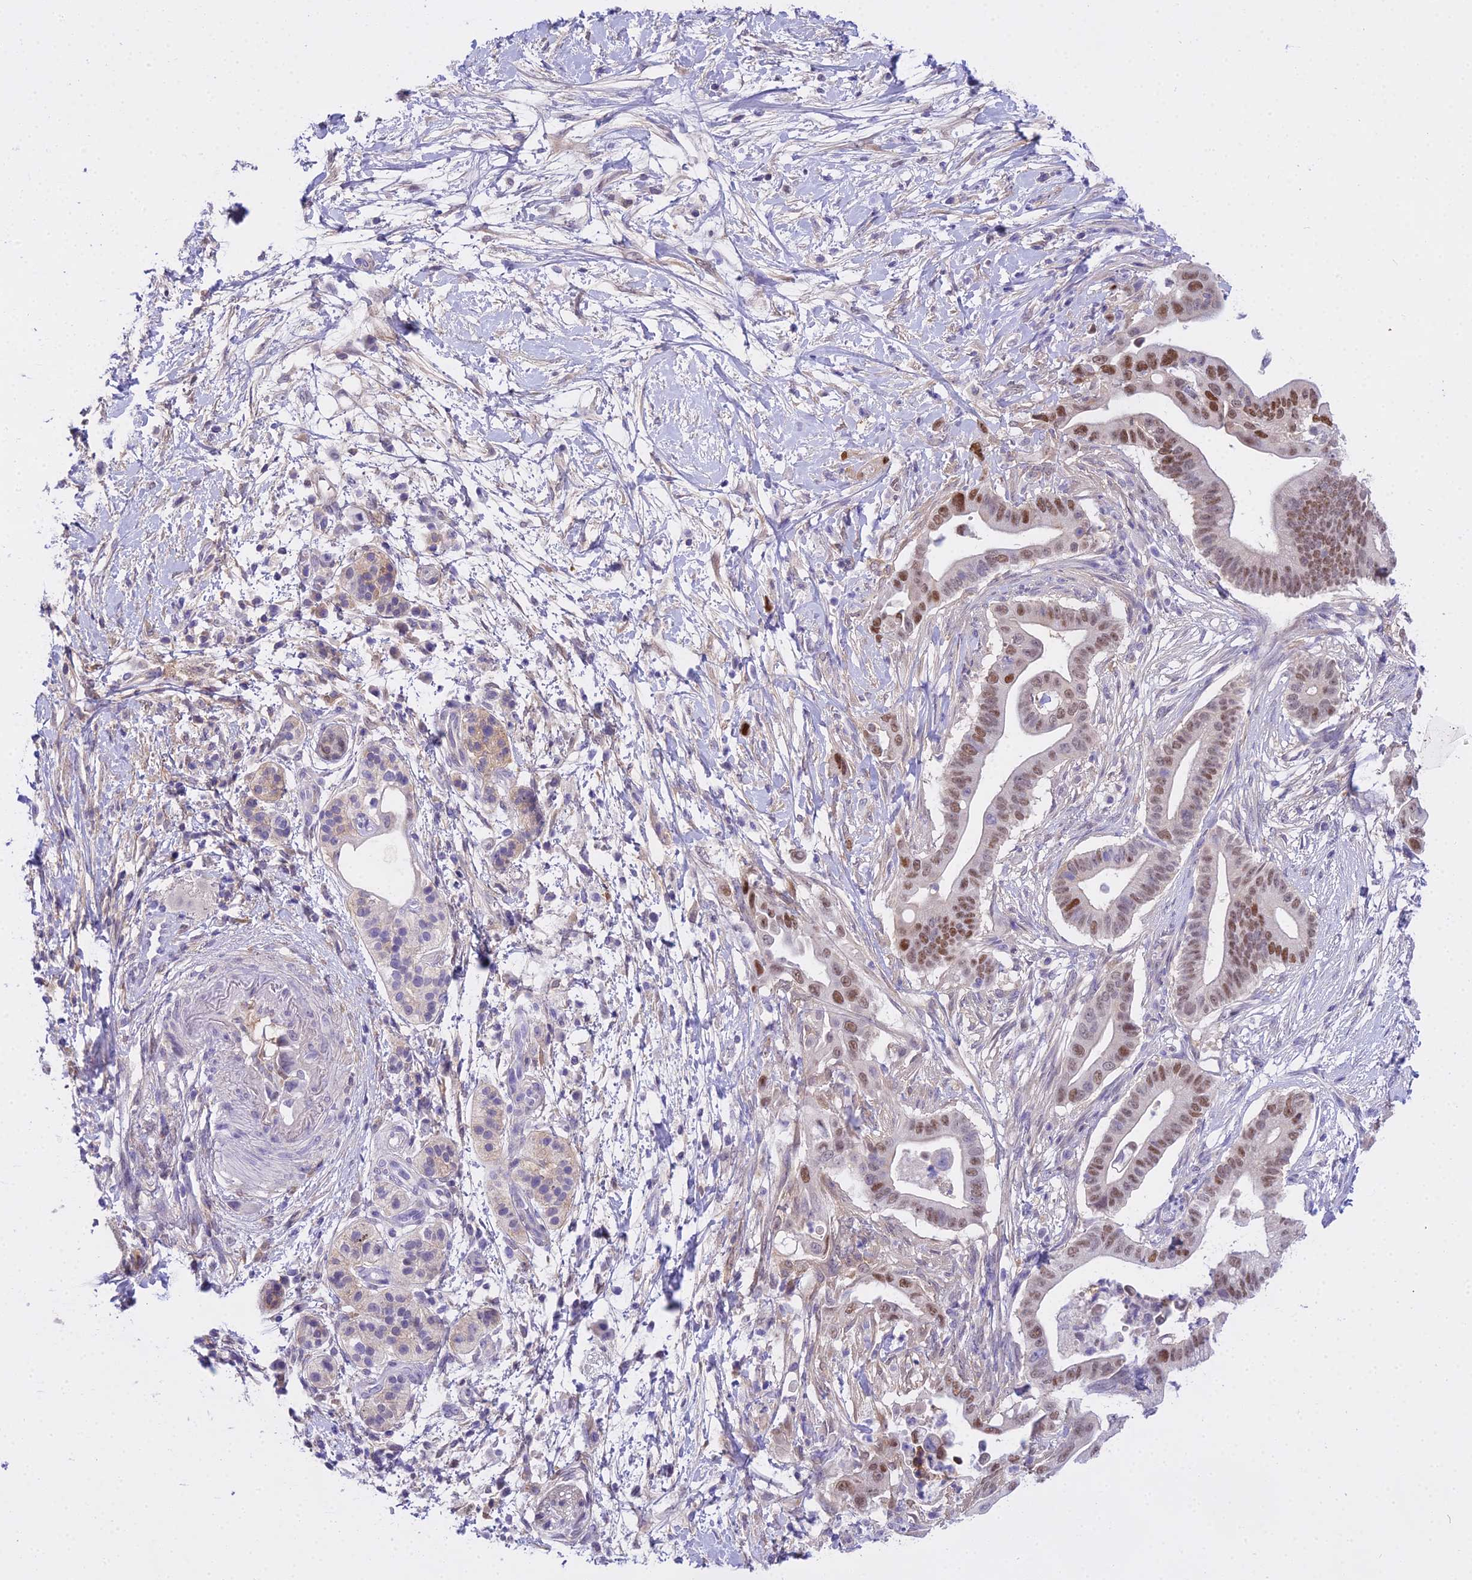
{"staining": {"intensity": "moderate", "quantity": "25%-75%", "location": "nuclear"}, "tissue": "pancreatic cancer", "cell_type": "Tumor cells", "image_type": "cancer", "snomed": [{"axis": "morphology", "description": "Adenocarcinoma, NOS"}, {"axis": "topography", "description": "Pancreas"}], "caption": "A brown stain labels moderate nuclear positivity of a protein in pancreatic cancer tumor cells.", "gene": "MAT2A", "patient": {"sex": "male", "age": 68}}